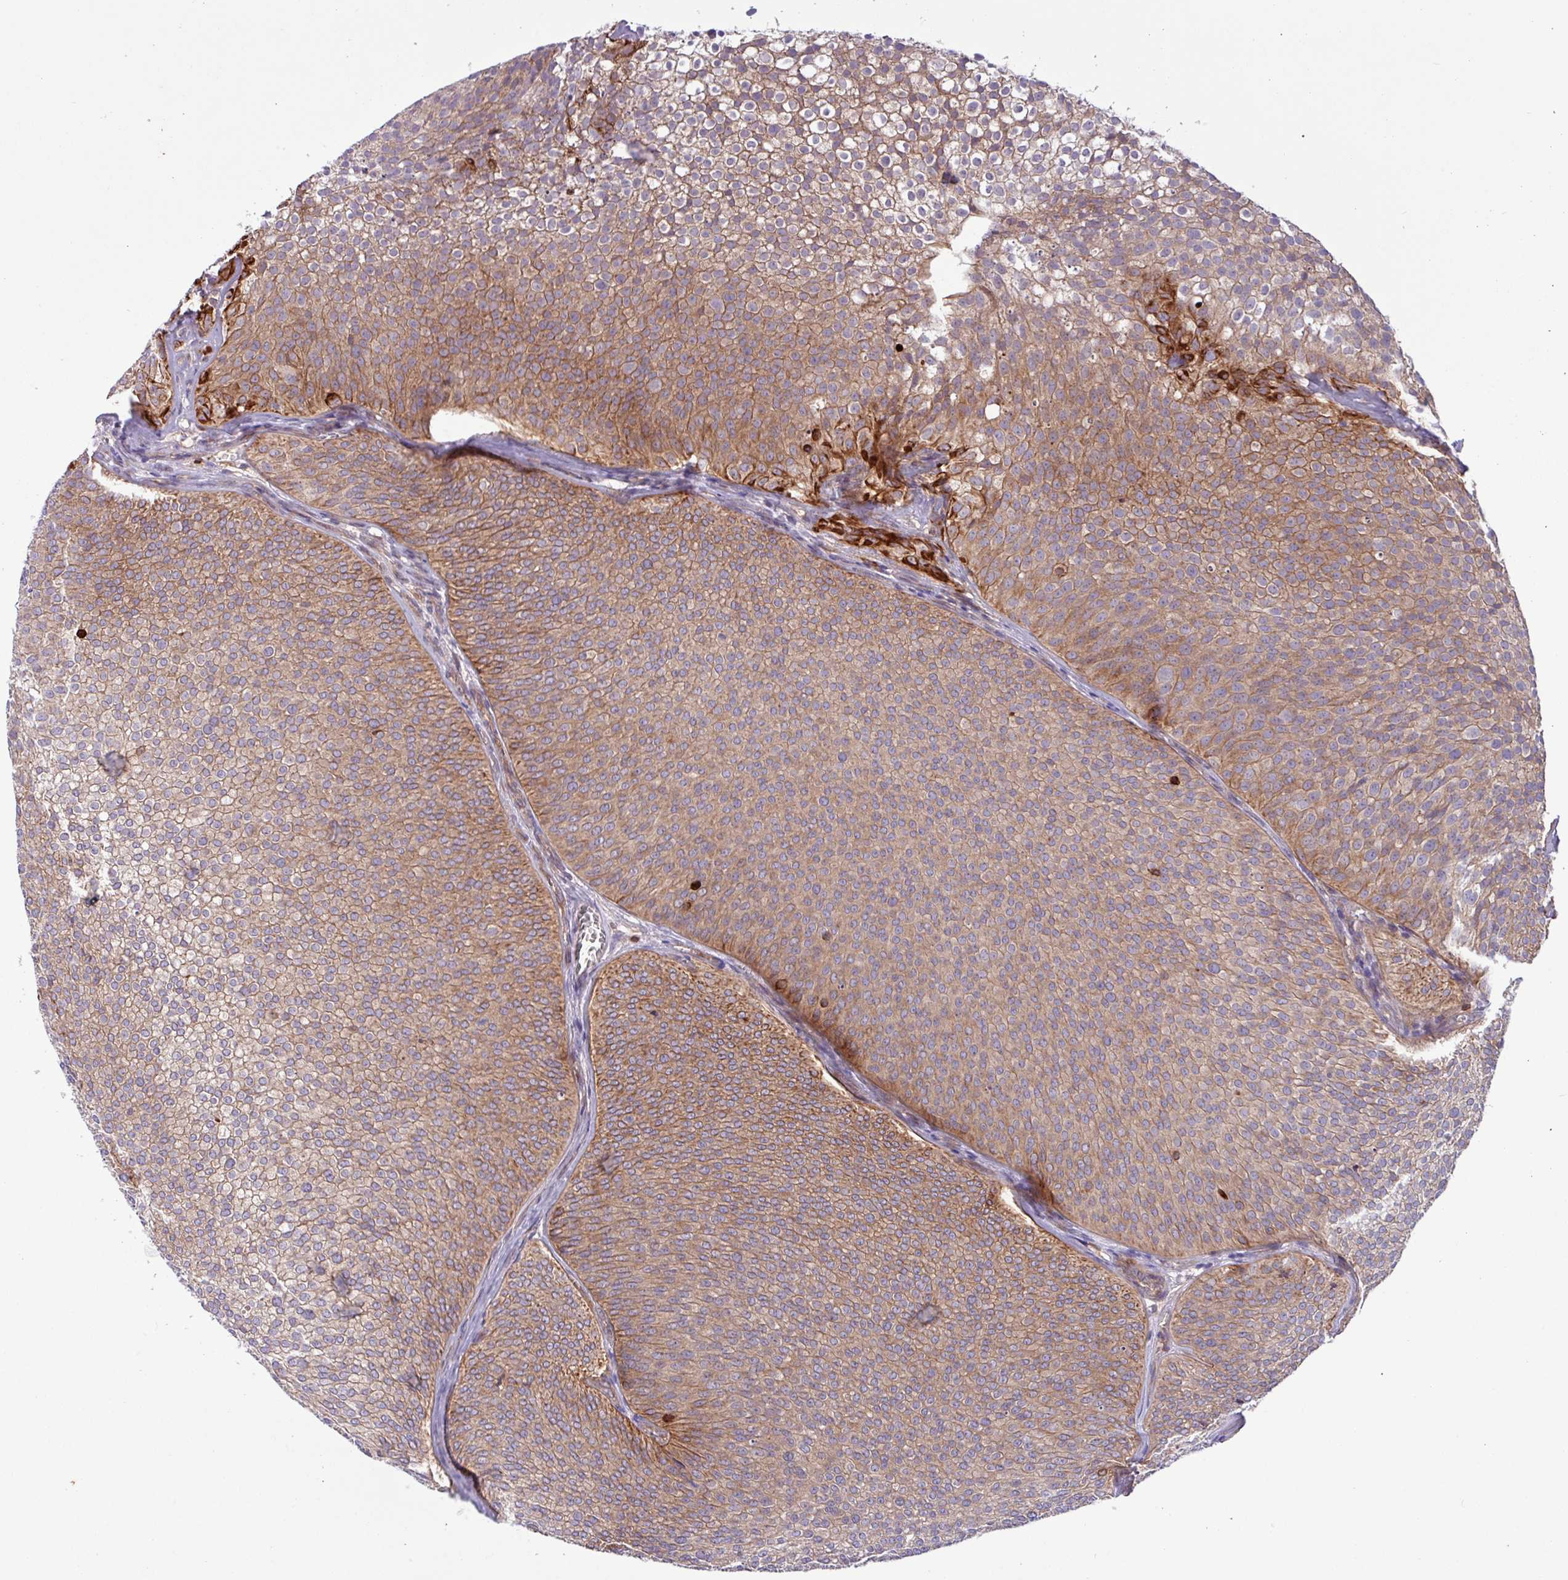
{"staining": {"intensity": "weak", "quantity": ">75%", "location": "cytoplasmic/membranous"}, "tissue": "urothelial cancer", "cell_type": "Tumor cells", "image_type": "cancer", "snomed": [{"axis": "morphology", "description": "Urothelial carcinoma, Low grade"}, {"axis": "topography", "description": "Urinary bladder"}], "caption": "An image of human urothelial carcinoma (low-grade) stained for a protein exhibits weak cytoplasmic/membranous brown staining in tumor cells. The staining is performed using DAB brown chromogen to label protein expression. The nuclei are counter-stained blue using hematoxylin.", "gene": "CNTRL", "patient": {"sex": "male", "age": 91}}